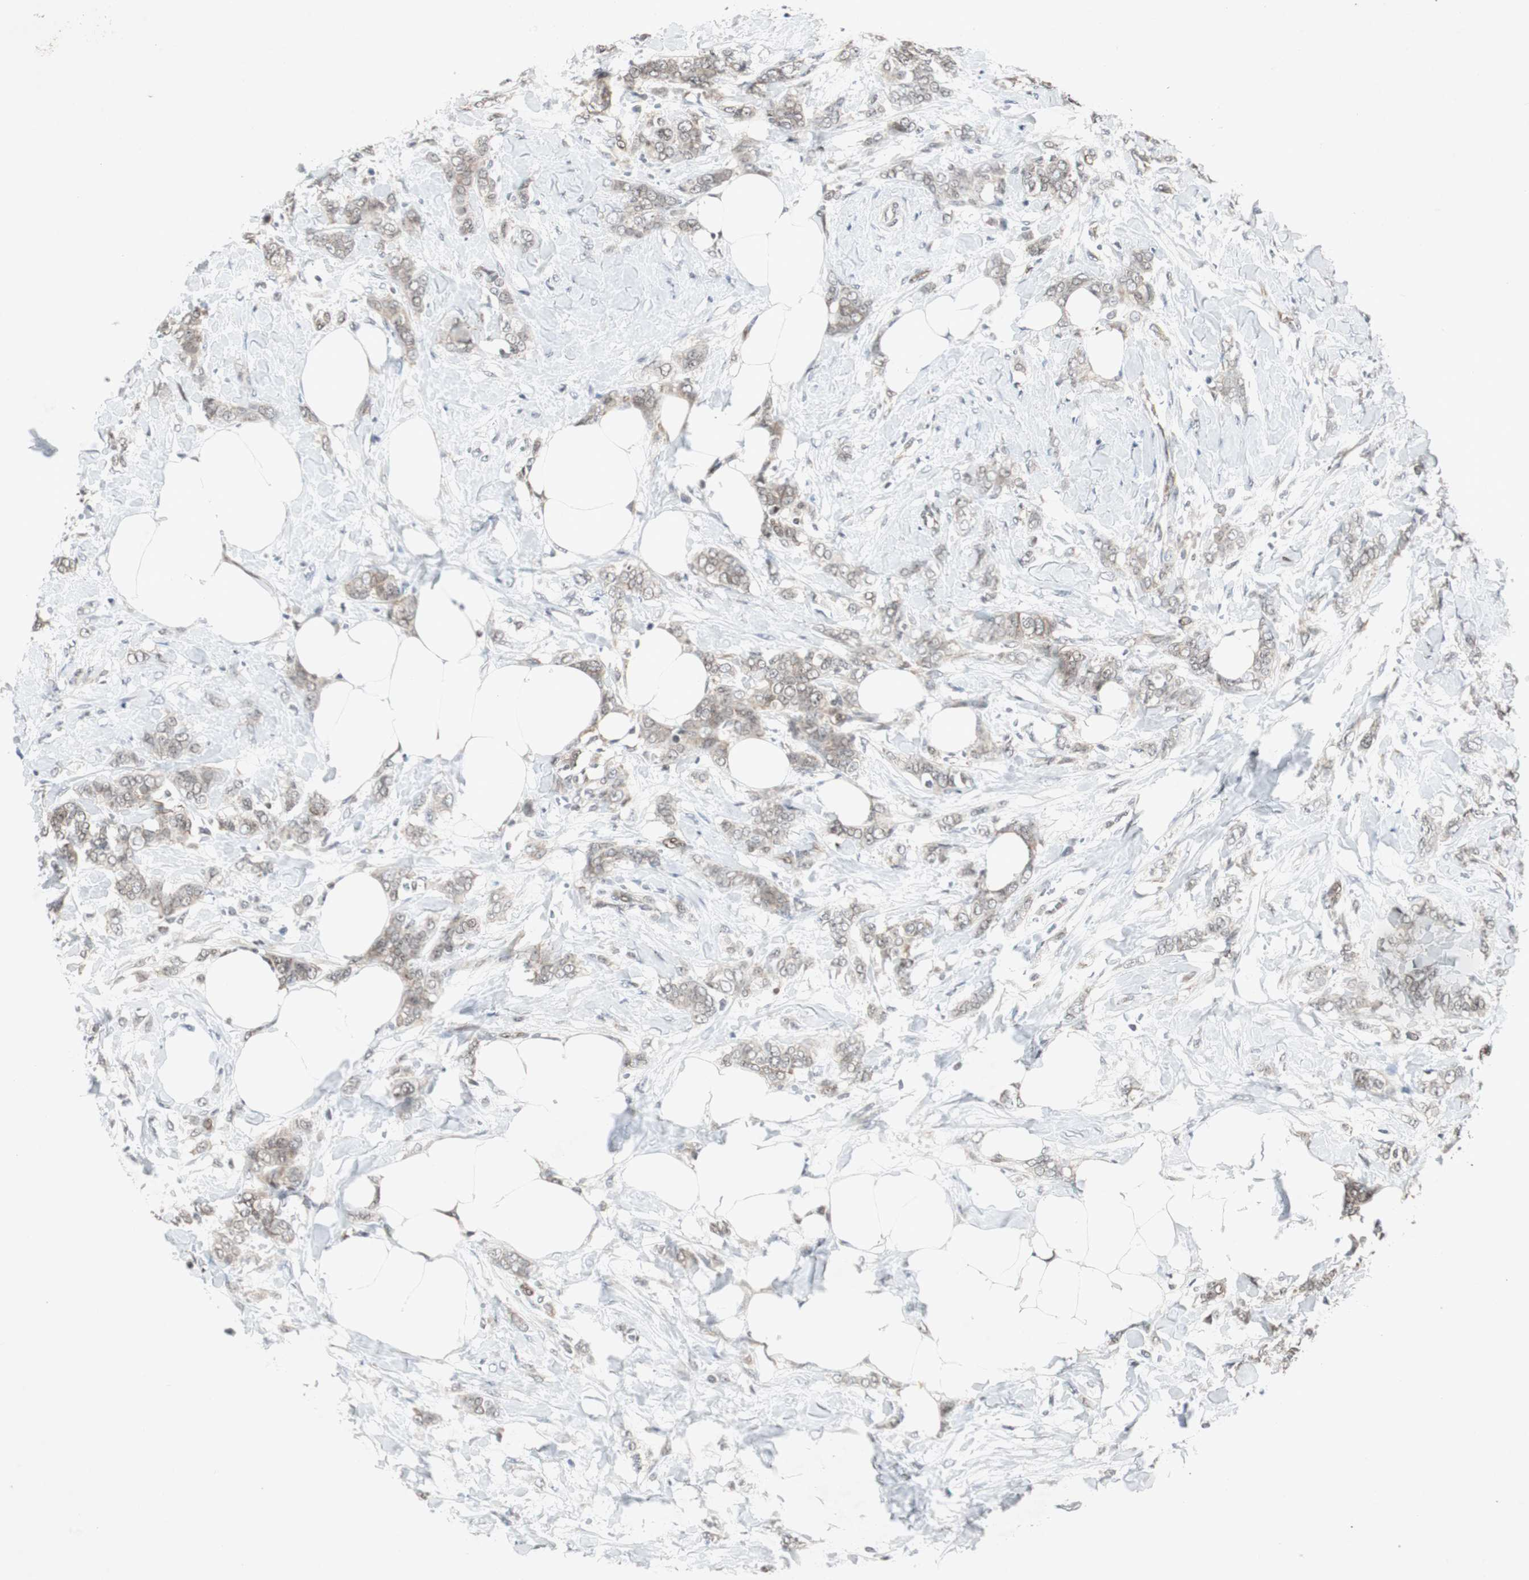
{"staining": {"intensity": "weak", "quantity": ">75%", "location": "cytoplasmic/membranous"}, "tissue": "breast cancer", "cell_type": "Tumor cells", "image_type": "cancer", "snomed": [{"axis": "morphology", "description": "Lobular carcinoma, in situ"}, {"axis": "morphology", "description": "Lobular carcinoma"}, {"axis": "topography", "description": "Breast"}], "caption": "Brown immunohistochemical staining in human breast cancer (lobular carcinoma in situ) reveals weak cytoplasmic/membranous staining in approximately >75% of tumor cells.", "gene": "SMAD1", "patient": {"sex": "female", "age": 41}}